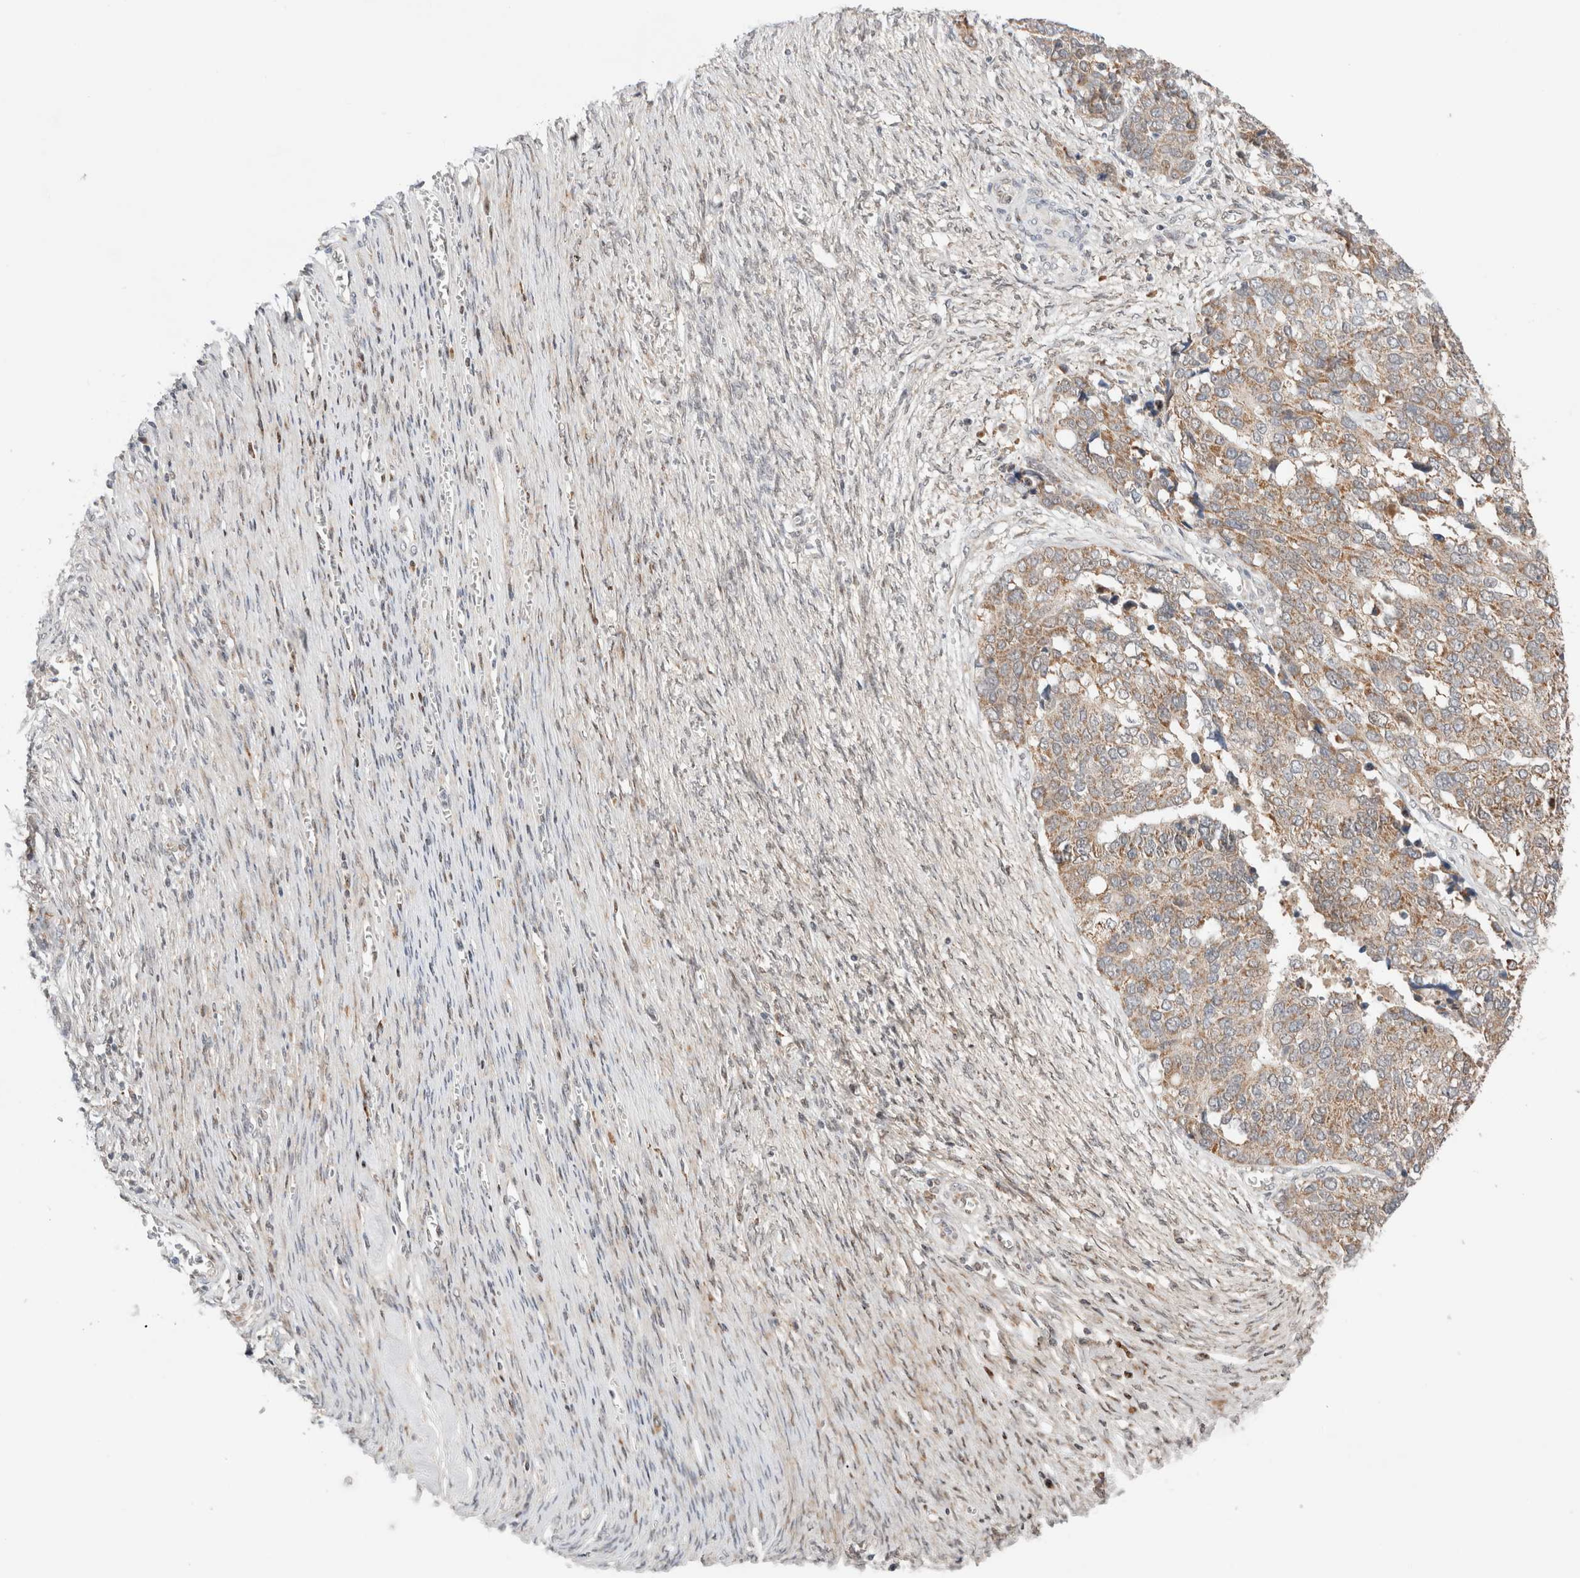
{"staining": {"intensity": "moderate", "quantity": "25%-75%", "location": "cytoplasmic/membranous"}, "tissue": "ovarian cancer", "cell_type": "Tumor cells", "image_type": "cancer", "snomed": [{"axis": "morphology", "description": "Cystadenocarcinoma, serous, NOS"}, {"axis": "topography", "description": "Ovary"}], "caption": "Immunohistochemistry (DAB) staining of human serous cystadenocarcinoma (ovarian) reveals moderate cytoplasmic/membranous protein positivity in approximately 25%-75% of tumor cells. (DAB IHC with brightfield microscopy, high magnification).", "gene": "ERI3", "patient": {"sex": "female", "age": 44}}